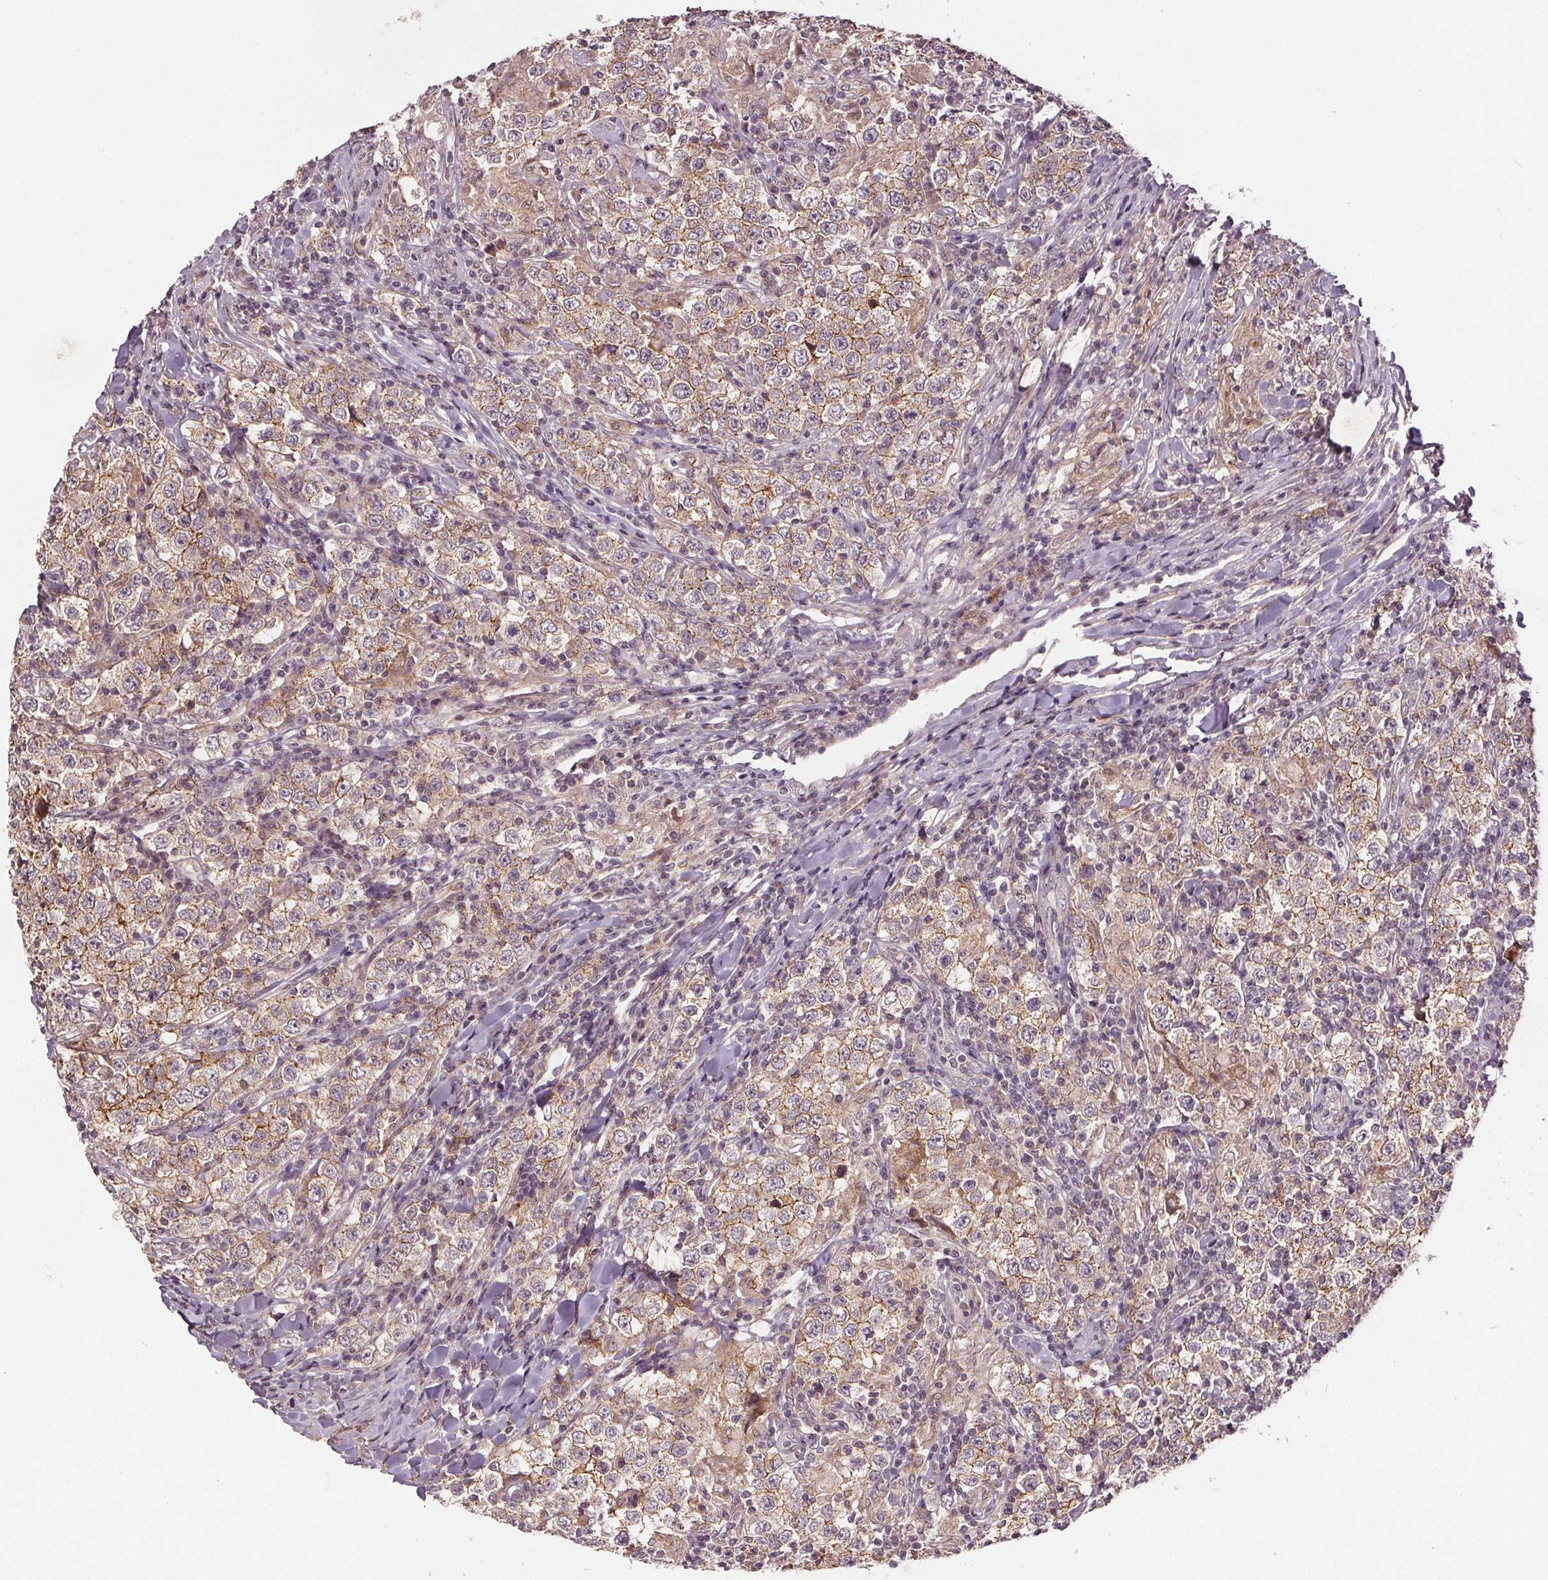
{"staining": {"intensity": "moderate", "quantity": ">75%", "location": "cytoplasmic/membranous"}, "tissue": "testis cancer", "cell_type": "Tumor cells", "image_type": "cancer", "snomed": [{"axis": "morphology", "description": "Seminoma, NOS"}, {"axis": "morphology", "description": "Carcinoma, Embryonal, NOS"}, {"axis": "topography", "description": "Testis"}], "caption": "Testis cancer stained for a protein displays moderate cytoplasmic/membranous positivity in tumor cells.", "gene": "EPHB3", "patient": {"sex": "male", "age": 41}}